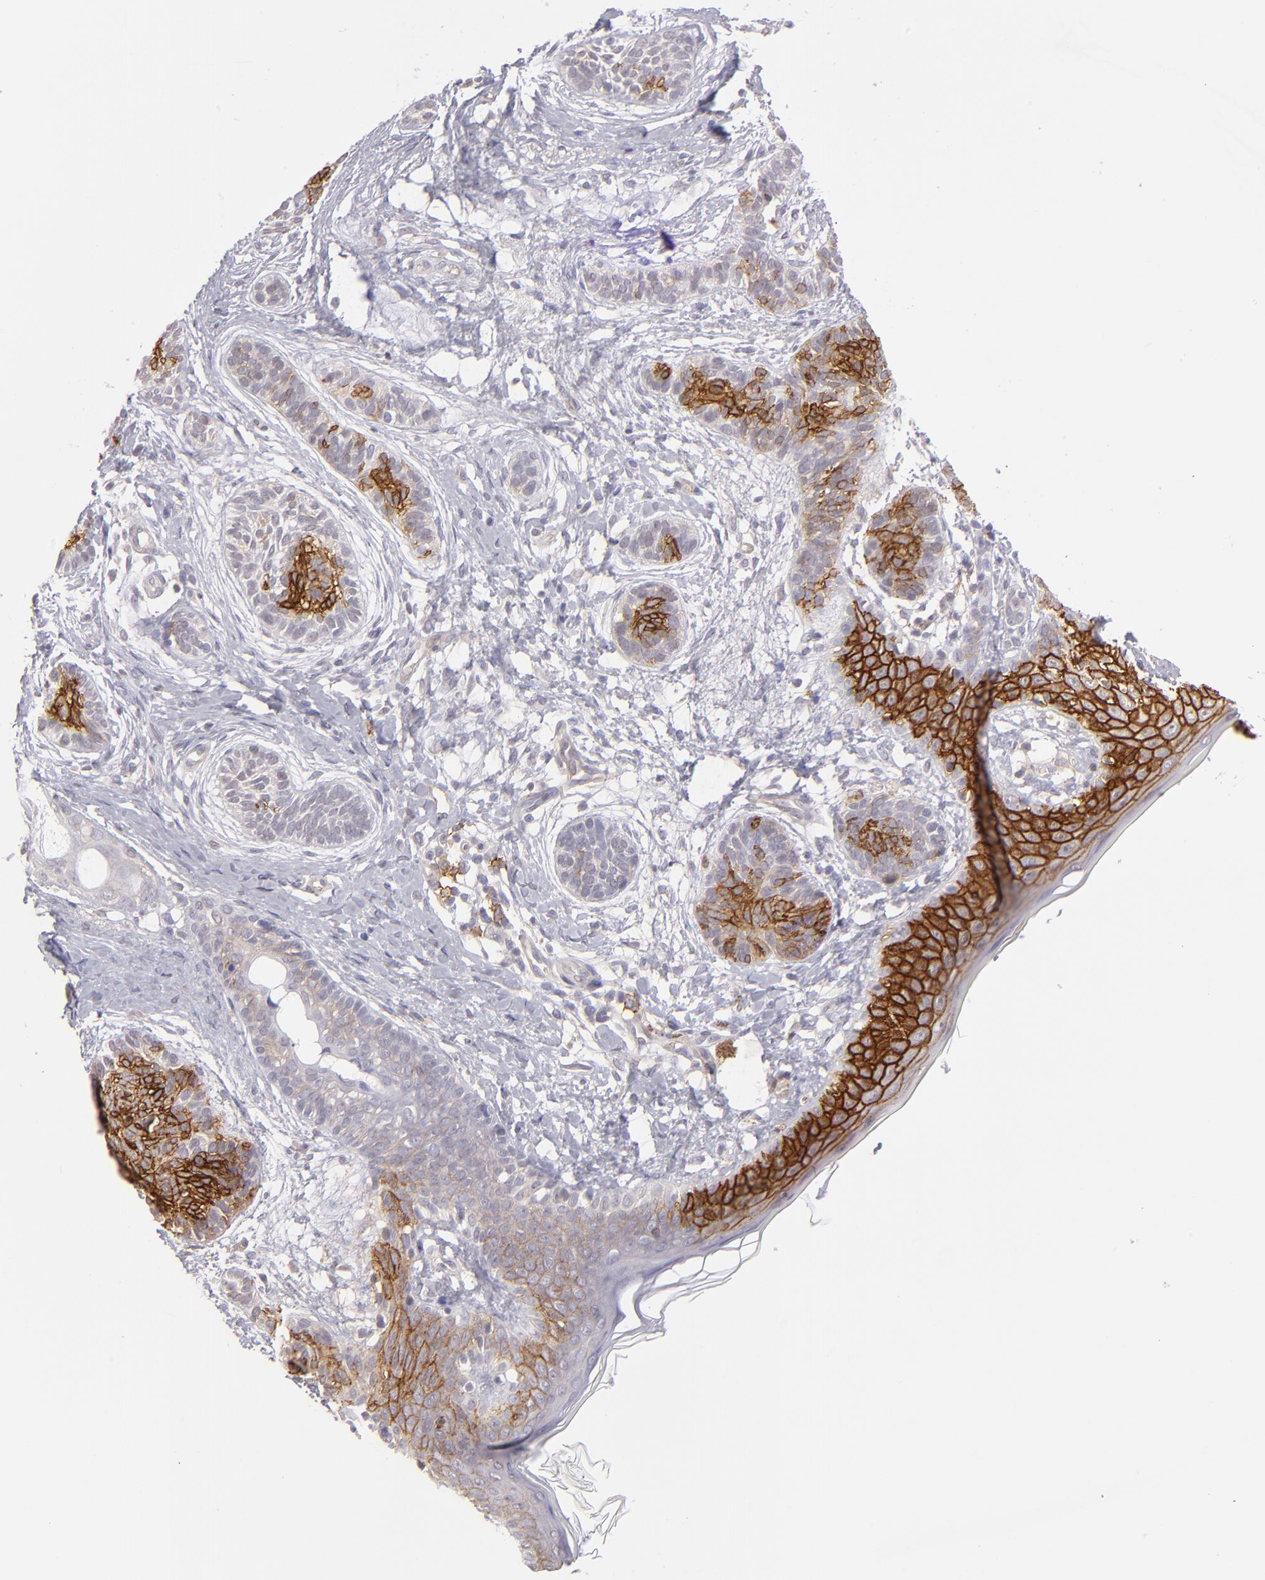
{"staining": {"intensity": "strong", "quantity": "25%-75%", "location": "cytoplasmic/membranous"}, "tissue": "skin cancer", "cell_type": "Tumor cells", "image_type": "cancer", "snomed": [{"axis": "morphology", "description": "Normal tissue, NOS"}, {"axis": "morphology", "description": "Basal cell carcinoma"}, {"axis": "topography", "description": "Skin"}], "caption": "A brown stain shows strong cytoplasmic/membranous positivity of a protein in human basal cell carcinoma (skin) tumor cells.", "gene": "THBD", "patient": {"sex": "male", "age": 63}}